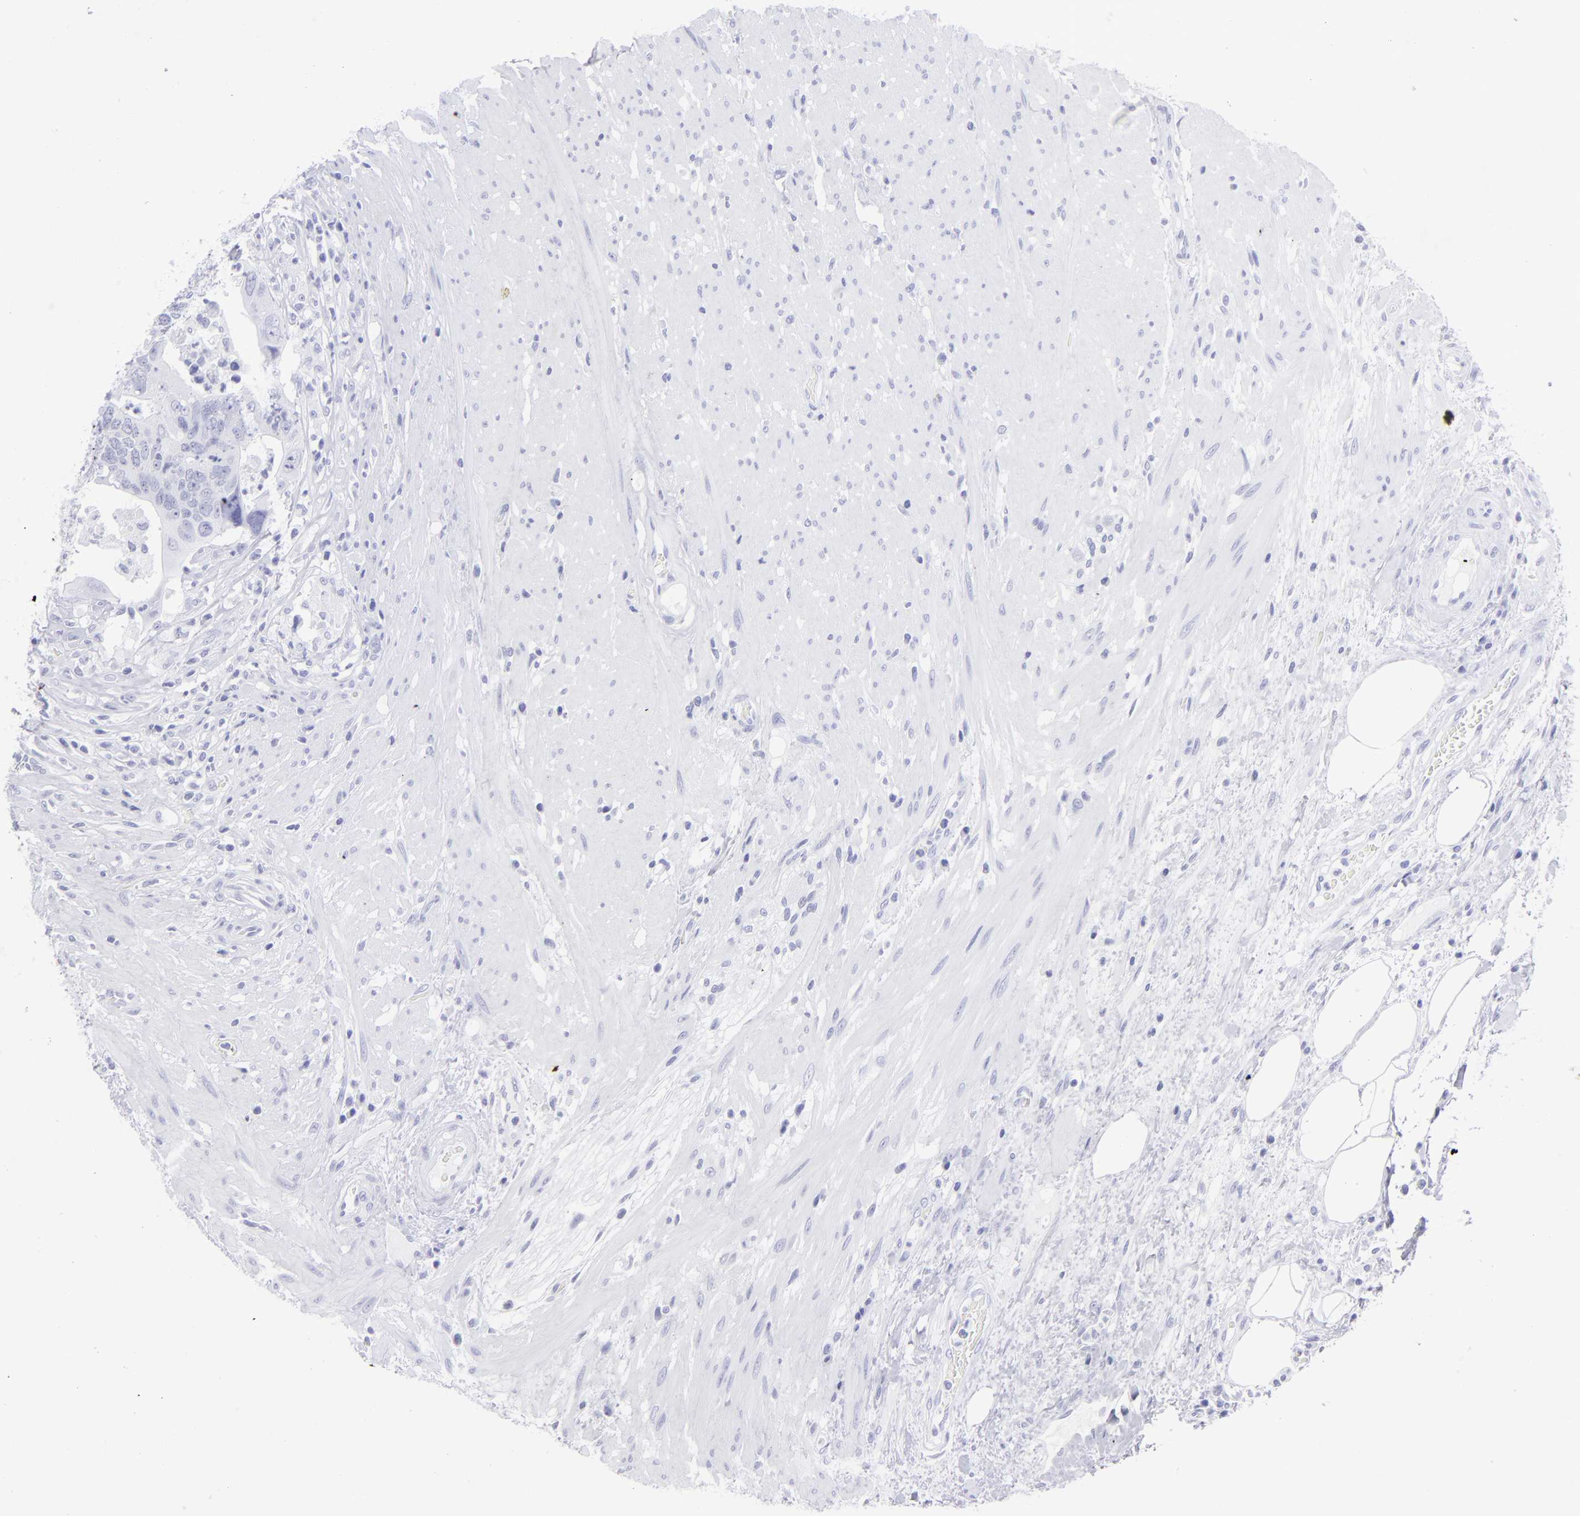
{"staining": {"intensity": "negative", "quantity": "none", "location": "none"}, "tissue": "colorectal cancer", "cell_type": "Tumor cells", "image_type": "cancer", "snomed": [{"axis": "morphology", "description": "Adenocarcinoma, NOS"}, {"axis": "topography", "description": "Rectum"}], "caption": "Colorectal cancer was stained to show a protein in brown. There is no significant expression in tumor cells. (DAB (3,3'-diaminobenzidine) immunohistochemistry visualized using brightfield microscopy, high magnification).", "gene": "SLC1A3", "patient": {"sex": "male", "age": 53}}